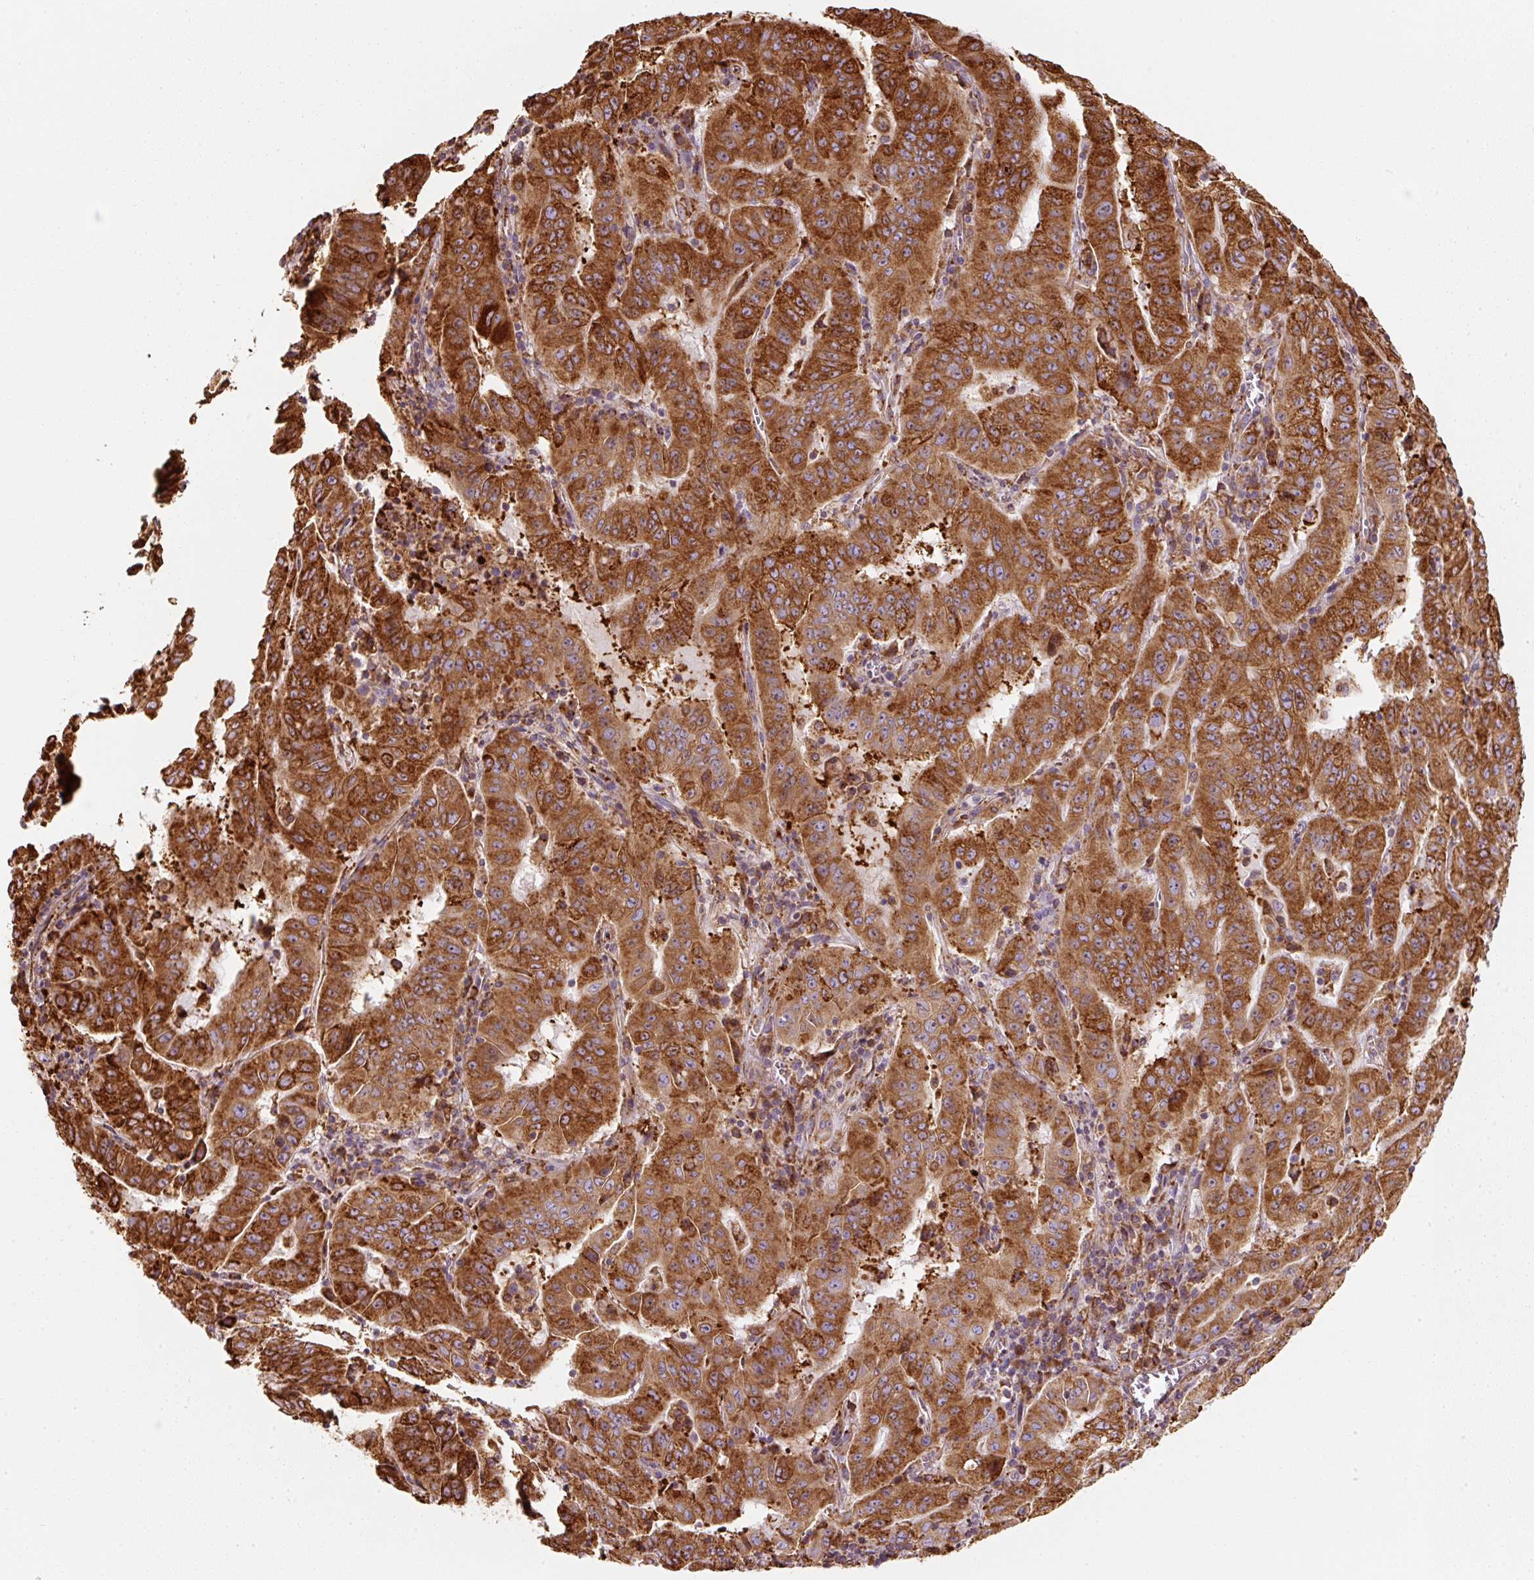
{"staining": {"intensity": "strong", "quantity": ">75%", "location": "cytoplasmic/membranous"}, "tissue": "pancreatic cancer", "cell_type": "Tumor cells", "image_type": "cancer", "snomed": [{"axis": "morphology", "description": "Adenocarcinoma, NOS"}, {"axis": "topography", "description": "Pancreas"}], "caption": "An IHC histopathology image of neoplastic tissue is shown. Protein staining in brown shows strong cytoplasmic/membranous positivity in adenocarcinoma (pancreatic) within tumor cells. The protein is stained brown, and the nuclei are stained in blue (DAB IHC with brightfield microscopy, high magnification).", "gene": "PRKCSH", "patient": {"sex": "male", "age": 63}}